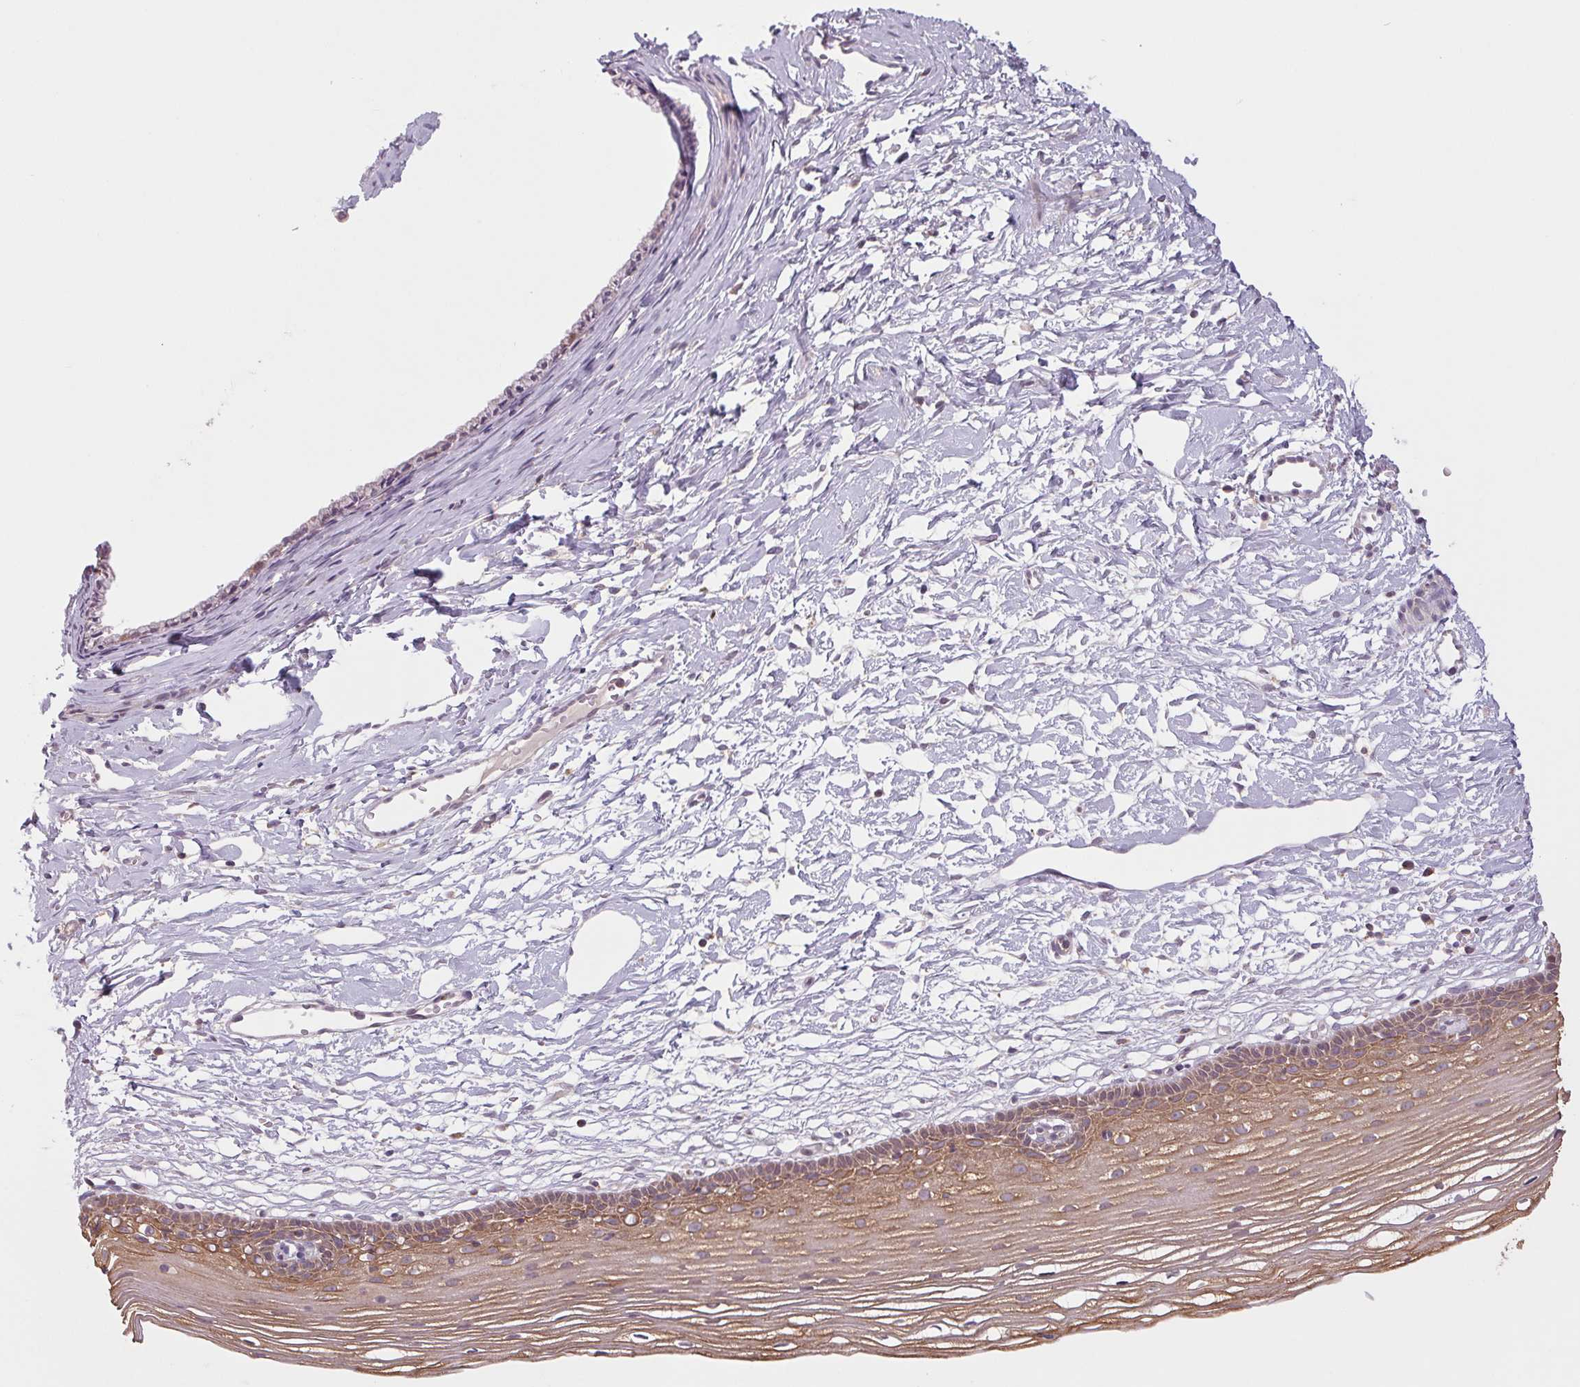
{"staining": {"intensity": "weak", "quantity": "25%-75%", "location": "cytoplasmic/membranous"}, "tissue": "cervix", "cell_type": "Glandular cells", "image_type": "normal", "snomed": [{"axis": "morphology", "description": "Normal tissue, NOS"}, {"axis": "topography", "description": "Cervix"}], "caption": "High-power microscopy captured an immunohistochemistry (IHC) histopathology image of unremarkable cervix, revealing weak cytoplasmic/membranous positivity in about 25%-75% of glandular cells.", "gene": "MAP3K5", "patient": {"sex": "female", "age": 40}}